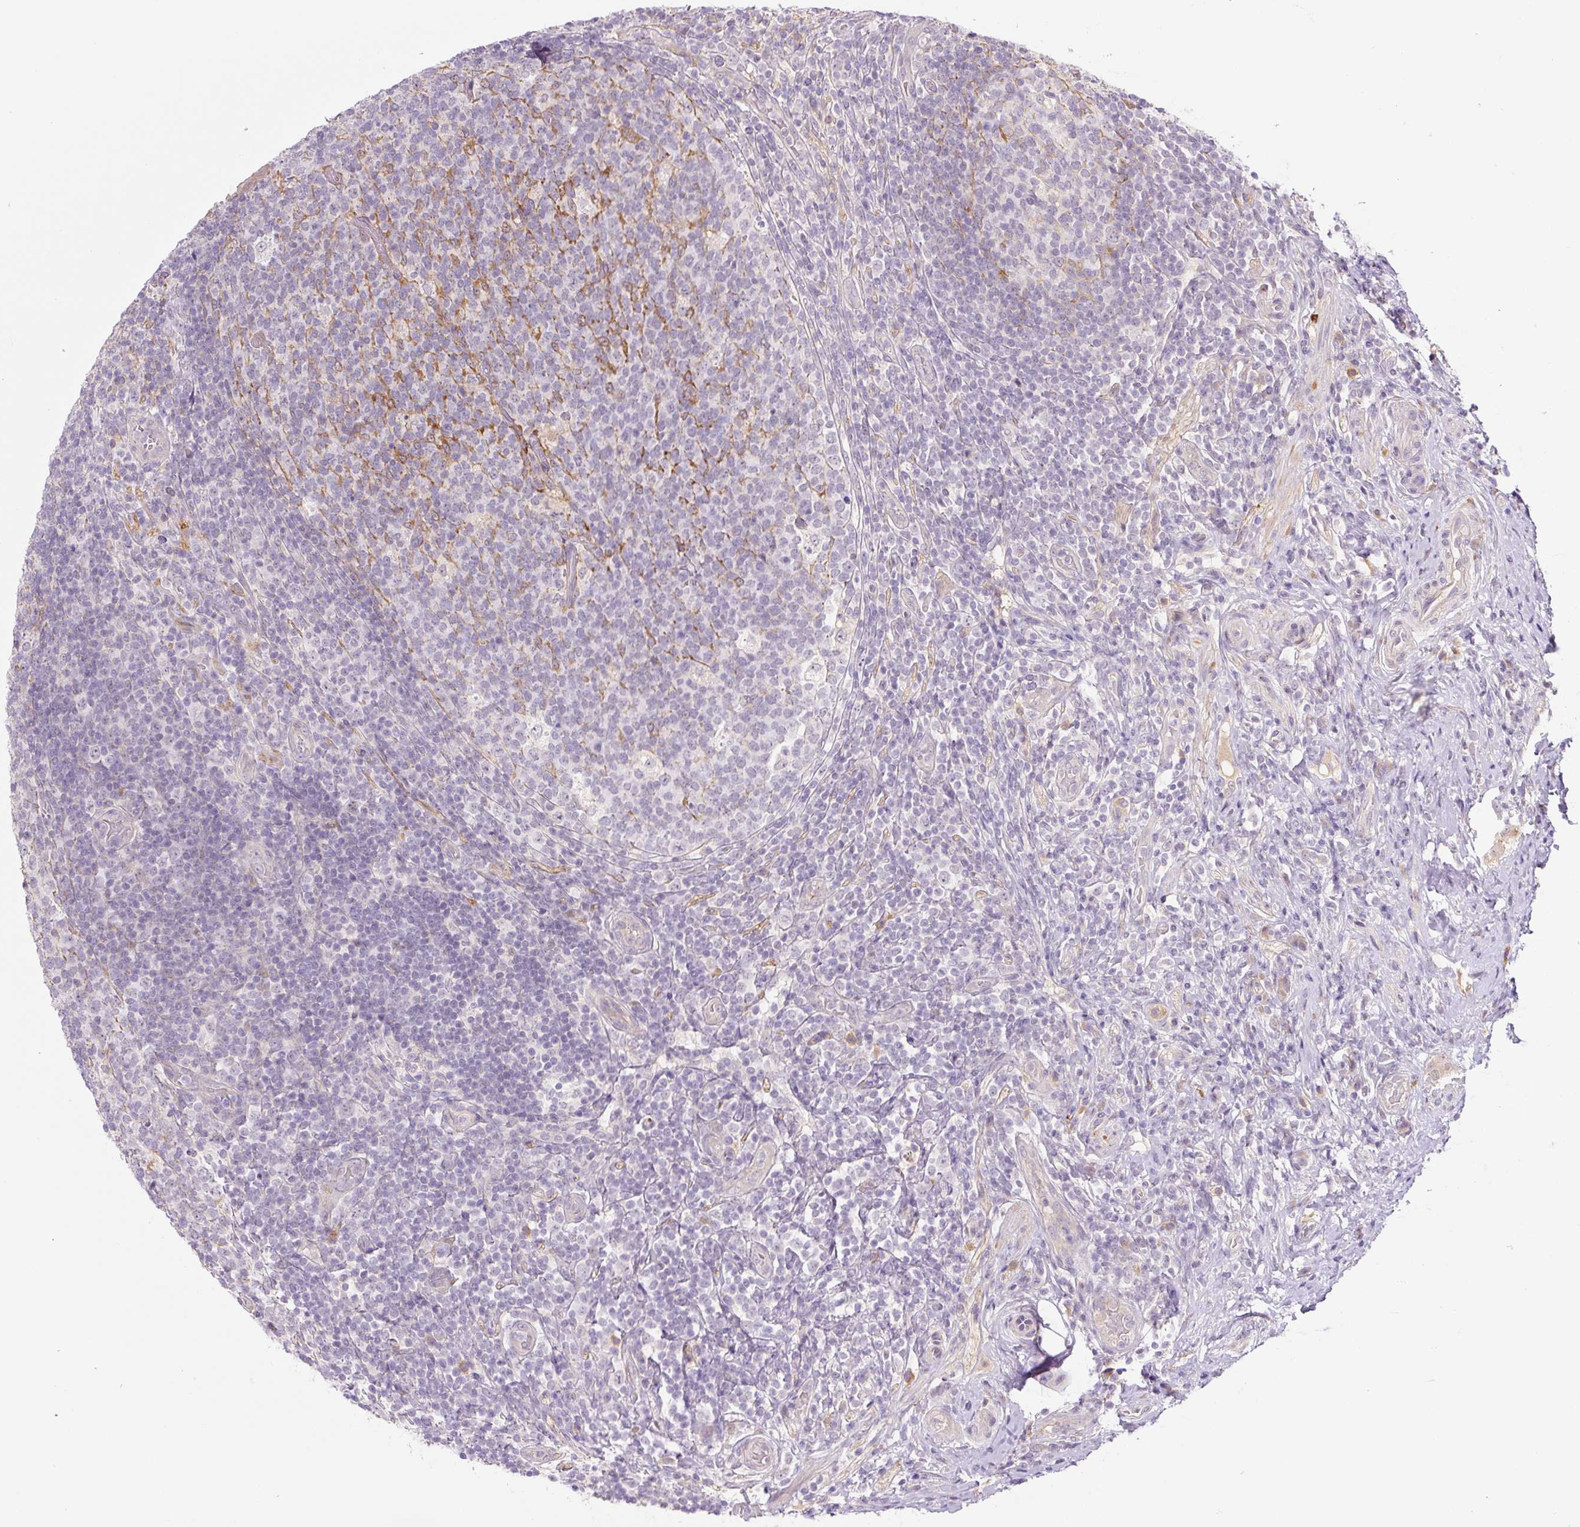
{"staining": {"intensity": "weak", "quantity": "25%-75%", "location": "cytoplasmic/membranous"}, "tissue": "appendix", "cell_type": "Glandular cells", "image_type": "normal", "snomed": [{"axis": "morphology", "description": "Normal tissue, NOS"}, {"axis": "topography", "description": "Appendix"}], "caption": "A histopathology image of appendix stained for a protein shows weak cytoplasmic/membranous brown staining in glandular cells. Ihc stains the protein of interest in brown and the nuclei are stained blue.", "gene": "PRKAA2", "patient": {"sex": "female", "age": 43}}